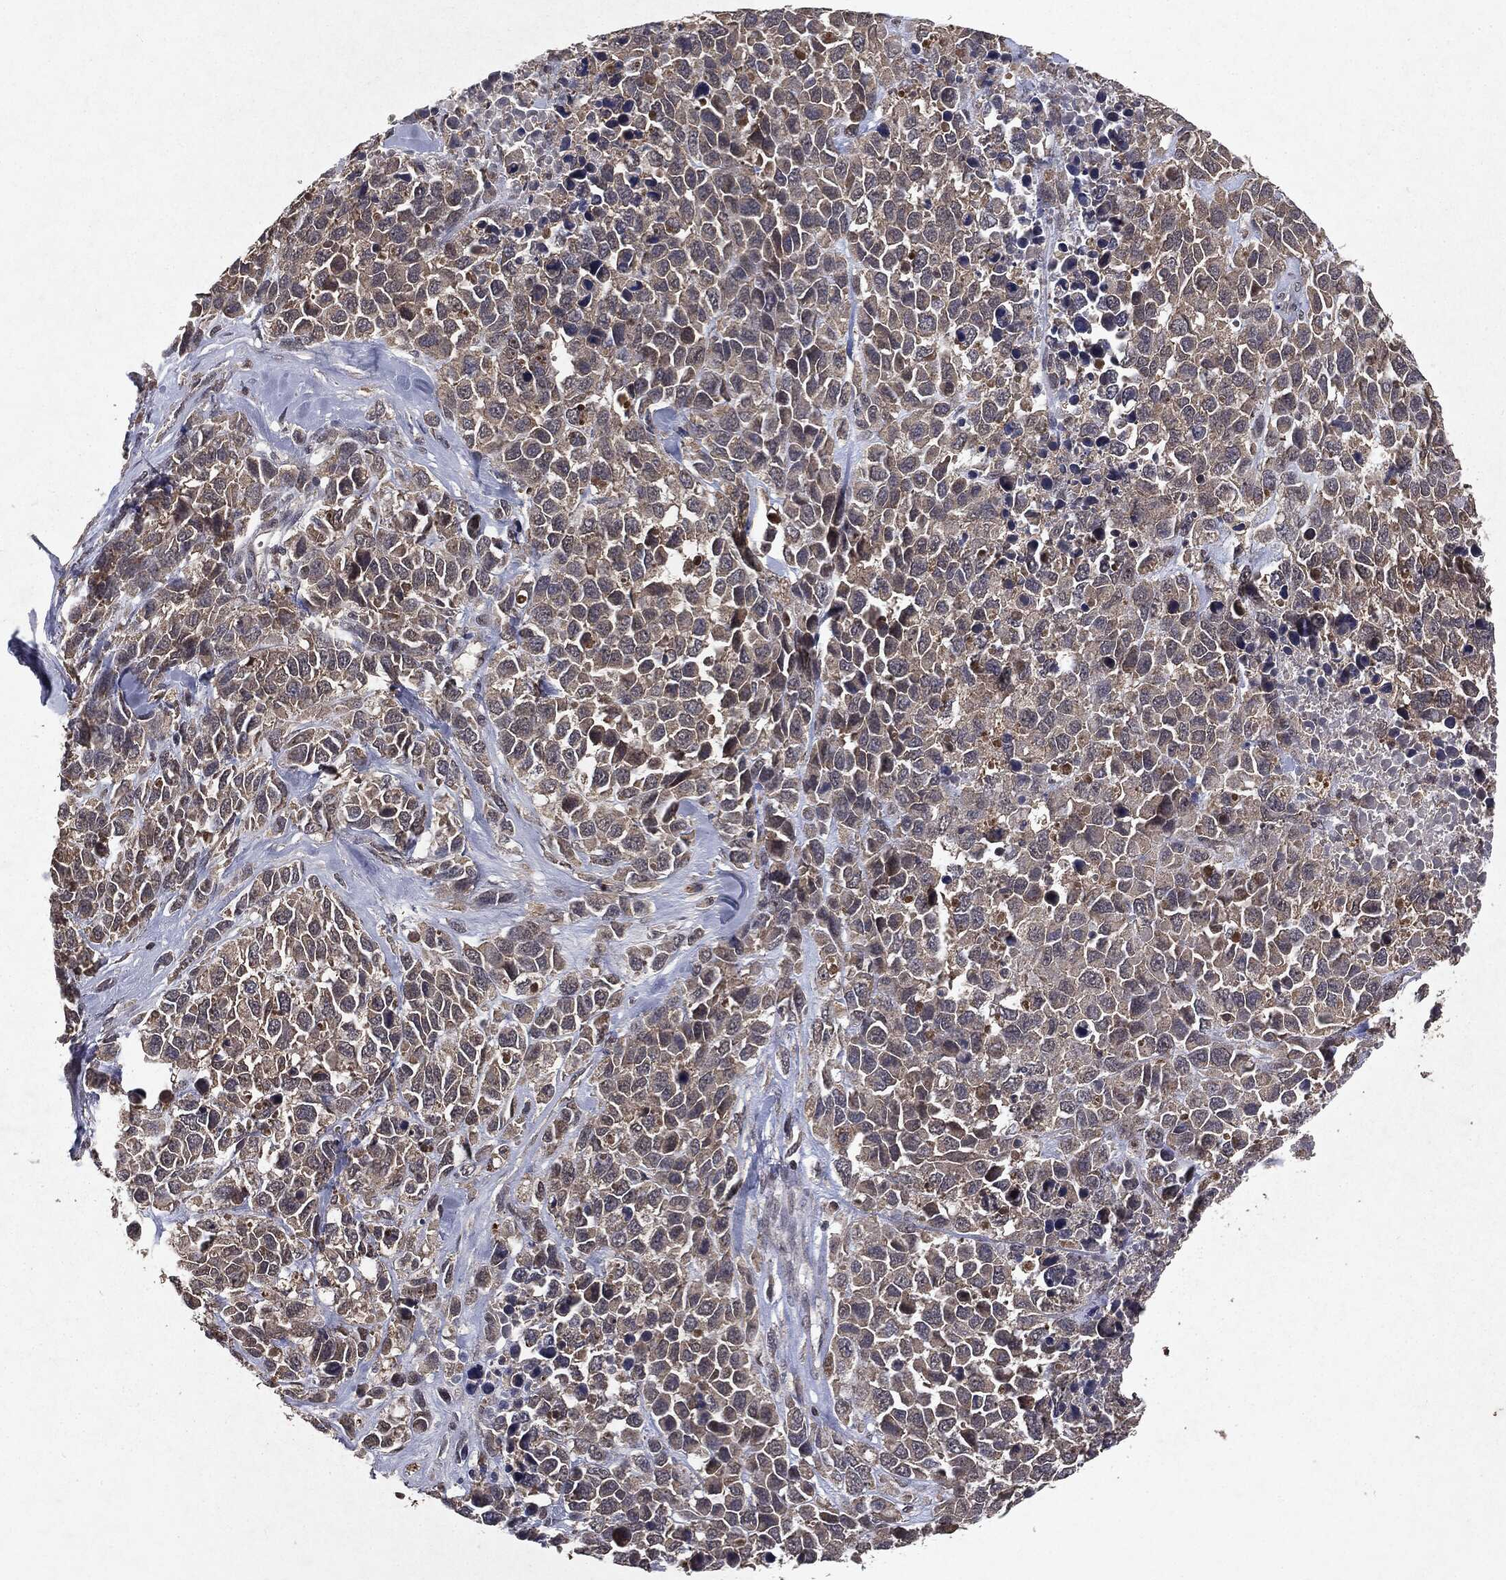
{"staining": {"intensity": "negative", "quantity": "none", "location": "none"}, "tissue": "melanoma", "cell_type": "Tumor cells", "image_type": "cancer", "snomed": [{"axis": "morphology", "description": "Malignant melanoma, Metastatic site"}, {"axis": "topography", "description": "Skin"}], "caption": "This is a micrograph of IHC staining of malignant melanoma (metastatic site), which shows no positivity in tumor cells. (DAB (3,3'-diaminobenzidine) IHC, high magnification).", "gene": "MTOR", "patient": {"sex": "male", "age": 84}}